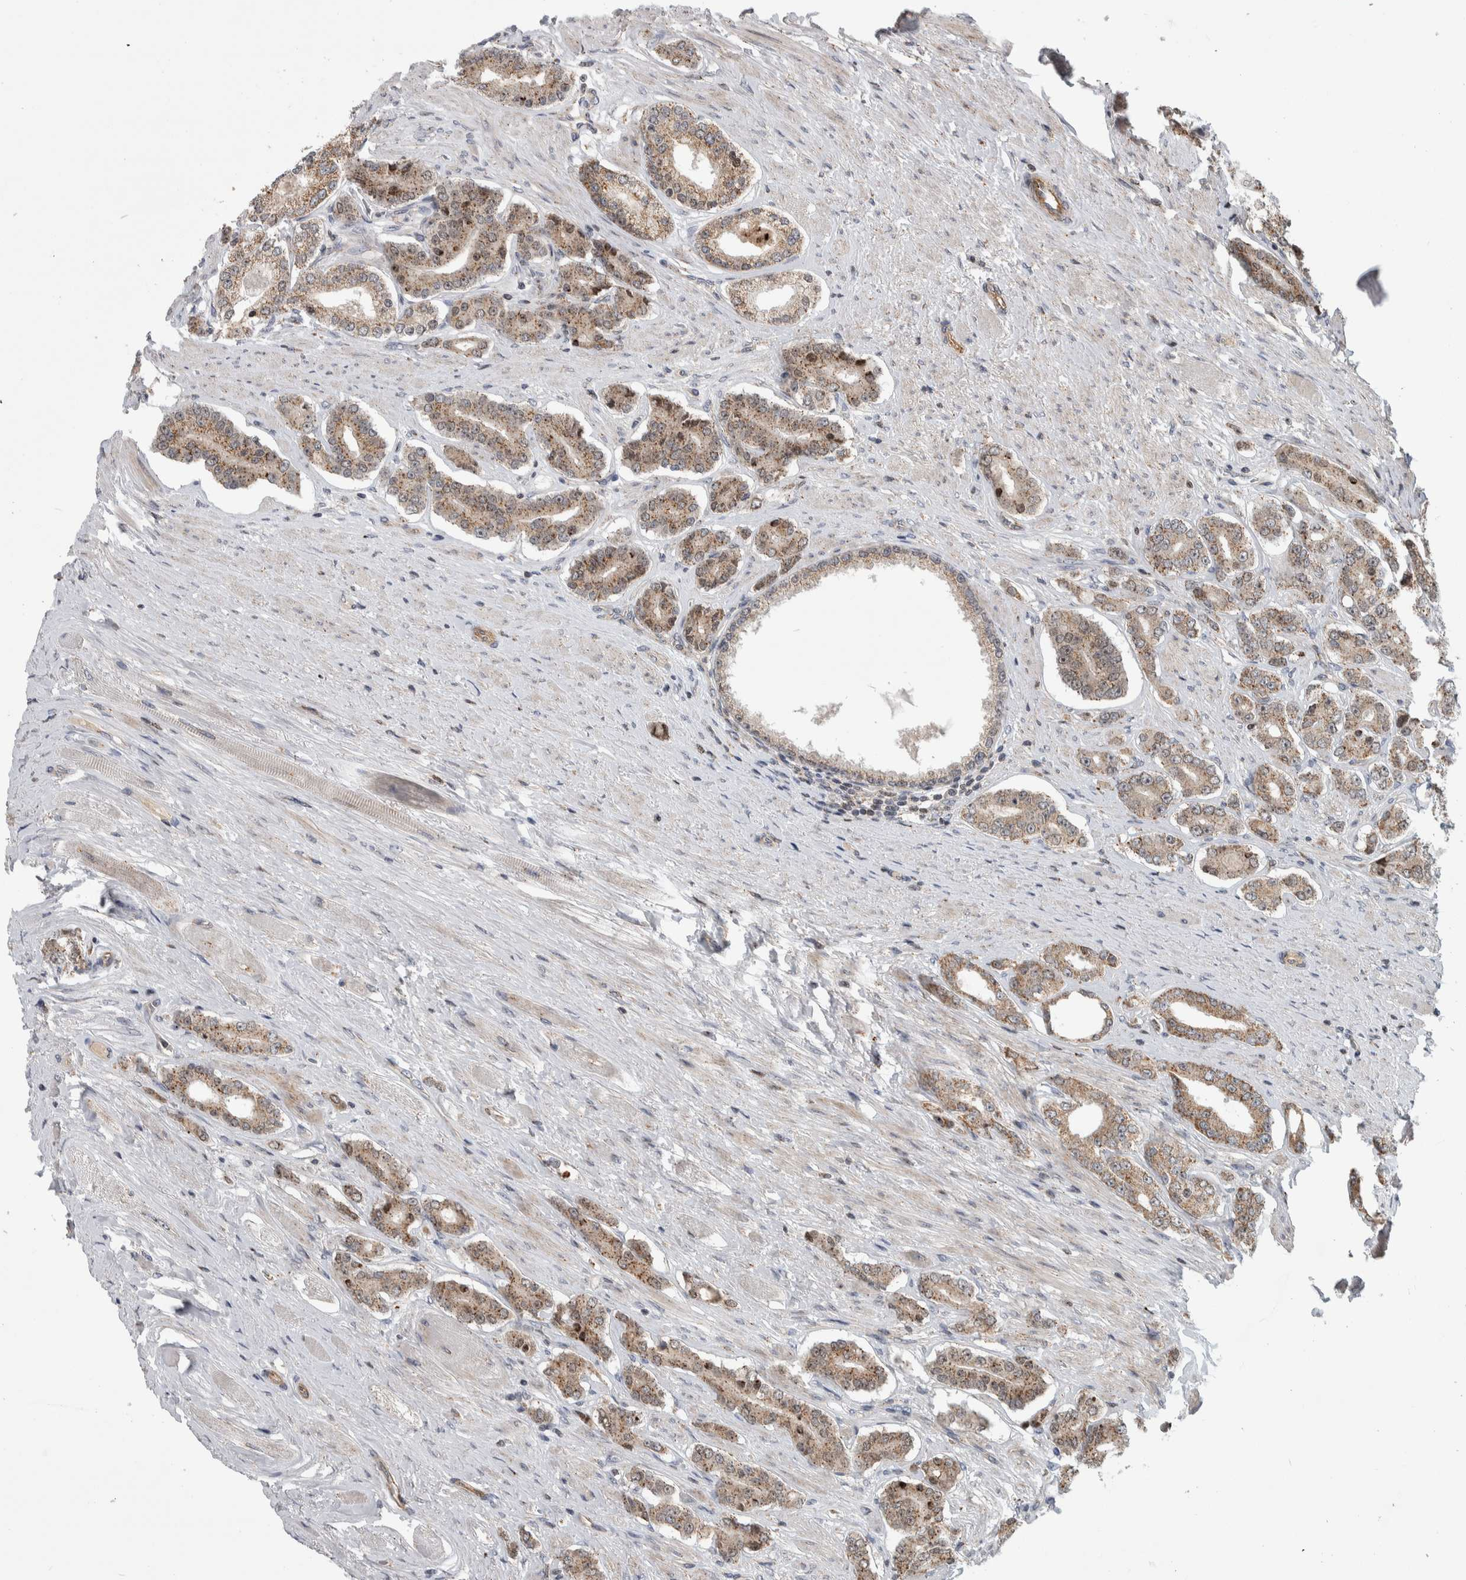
{"staining": {"intensity": "weak", "quantity": ">75%", "location": "cytoplasmic/membranous"}, "tissue": "prostate cancer", "cell_type": "Tumor cells", "image_type": "cancer", "snomed": [{"axis": "morphology", "description": "Adenocarcinoma, High grade"}, {"axis": "topography", "description": "Prostate"}], "caption": "Human prostate cancer stained for a protein (brown) exhibits weak cytoplasmic/membranous positive expression in about >75% of tumor cells.", "gene": "MSL1", "patient": {"sex": "male", "age": 71}}